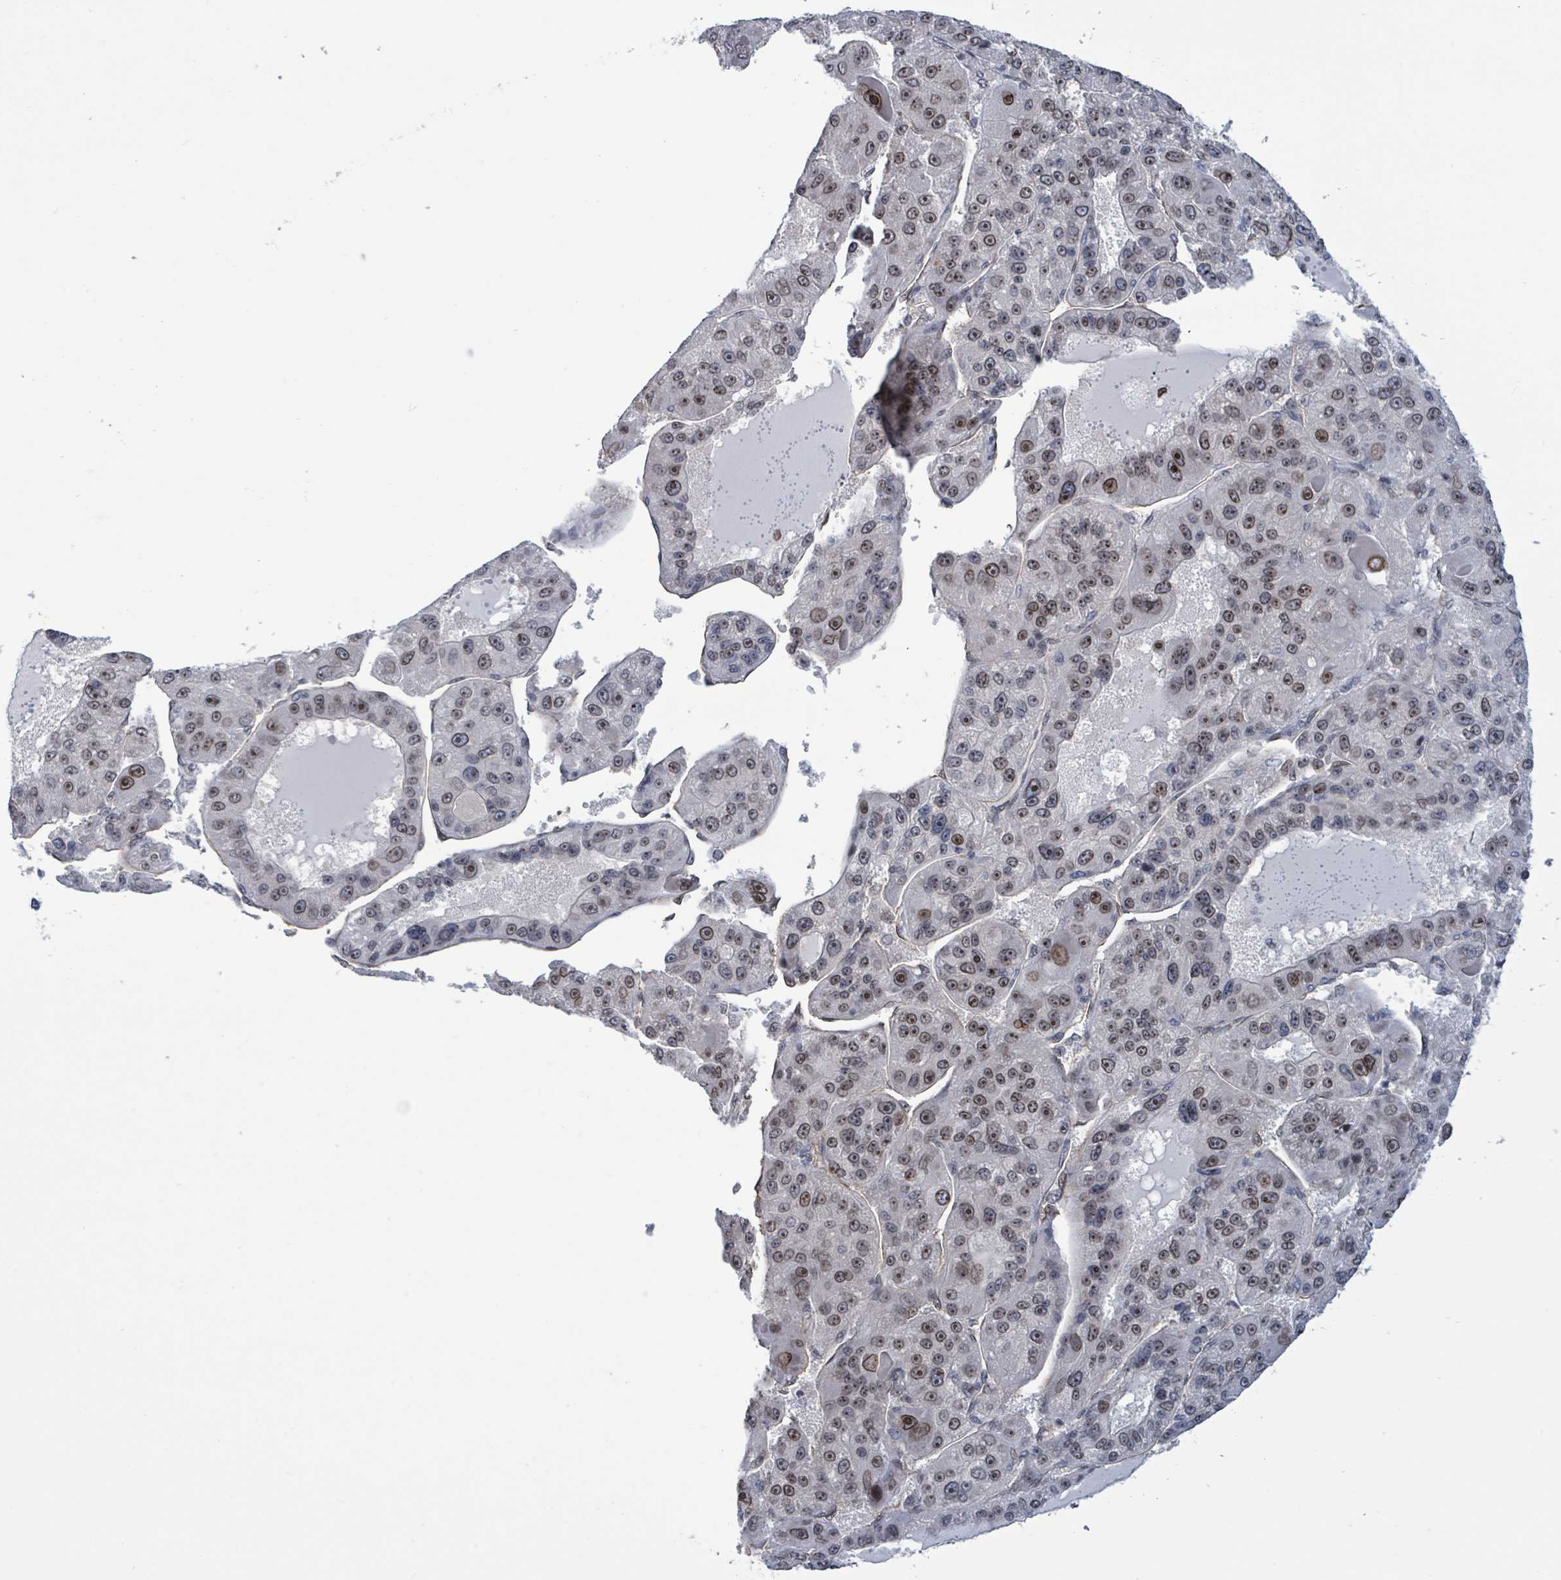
{"staining": {"intensity": "strong", "quantity": "25%-75%", "location": "cytoplasmic/membranous,nuclear"}, "tissue": "liver cancer", "cell_type": "Tumor cells", "image_type": "cancer", "snomed": [{"axis": "morphology", "description": "Carcinoma, Hepatocellular, NOS"}, {"axis": "topography", "description": "Liver"}], "caption": "Hepatocellular carcinoma (liver) stained with a protein marker displays strong staining in tumor cells.", "gene": "RRN3", "patient": {"sex": "male", "age": 76}}